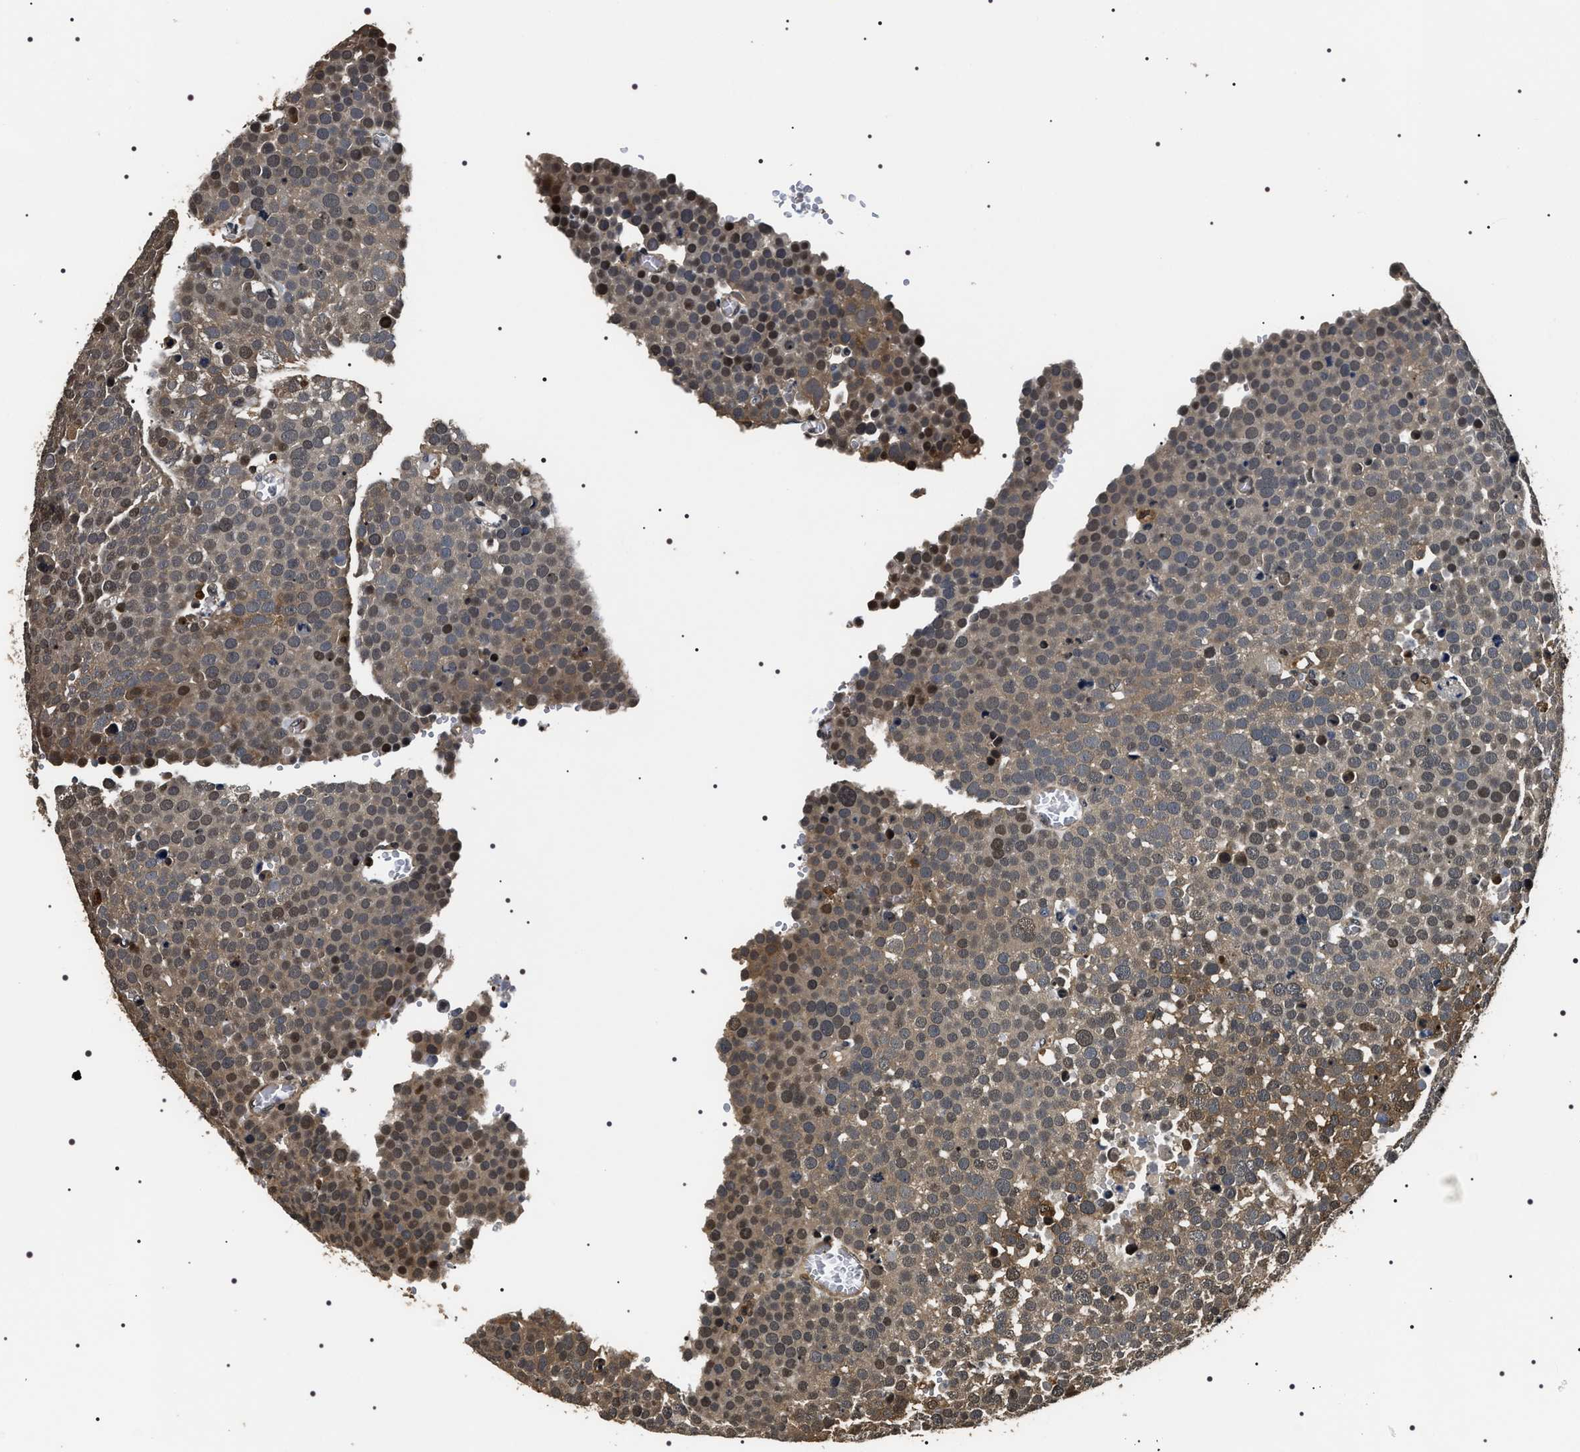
{"staining": {"intensity": "moderate", "quantity": "25%-75%", "location": "cytoplasmic/membranous"}, "tissue": "testis cancer", "cell_type": "Tumor cells", "image_type": "cancer", "snomed": [{"axis": "morphology", "description": "Seminoma, NOS"}, {"axis": "topography", "description": "Testis"}], "caption": "DAB immunohistochemical staining of testis cancer exhibits moderate cytoplasmic/membranous protein positivity in approximately 25%-75% of tumor cells. (DAB (3,3'-diaminobenzidine) IHC with brightfield microscopy, high magnification).", "gene": "ARHGAP22", "patient": {"sex": "male", "age": 71}}